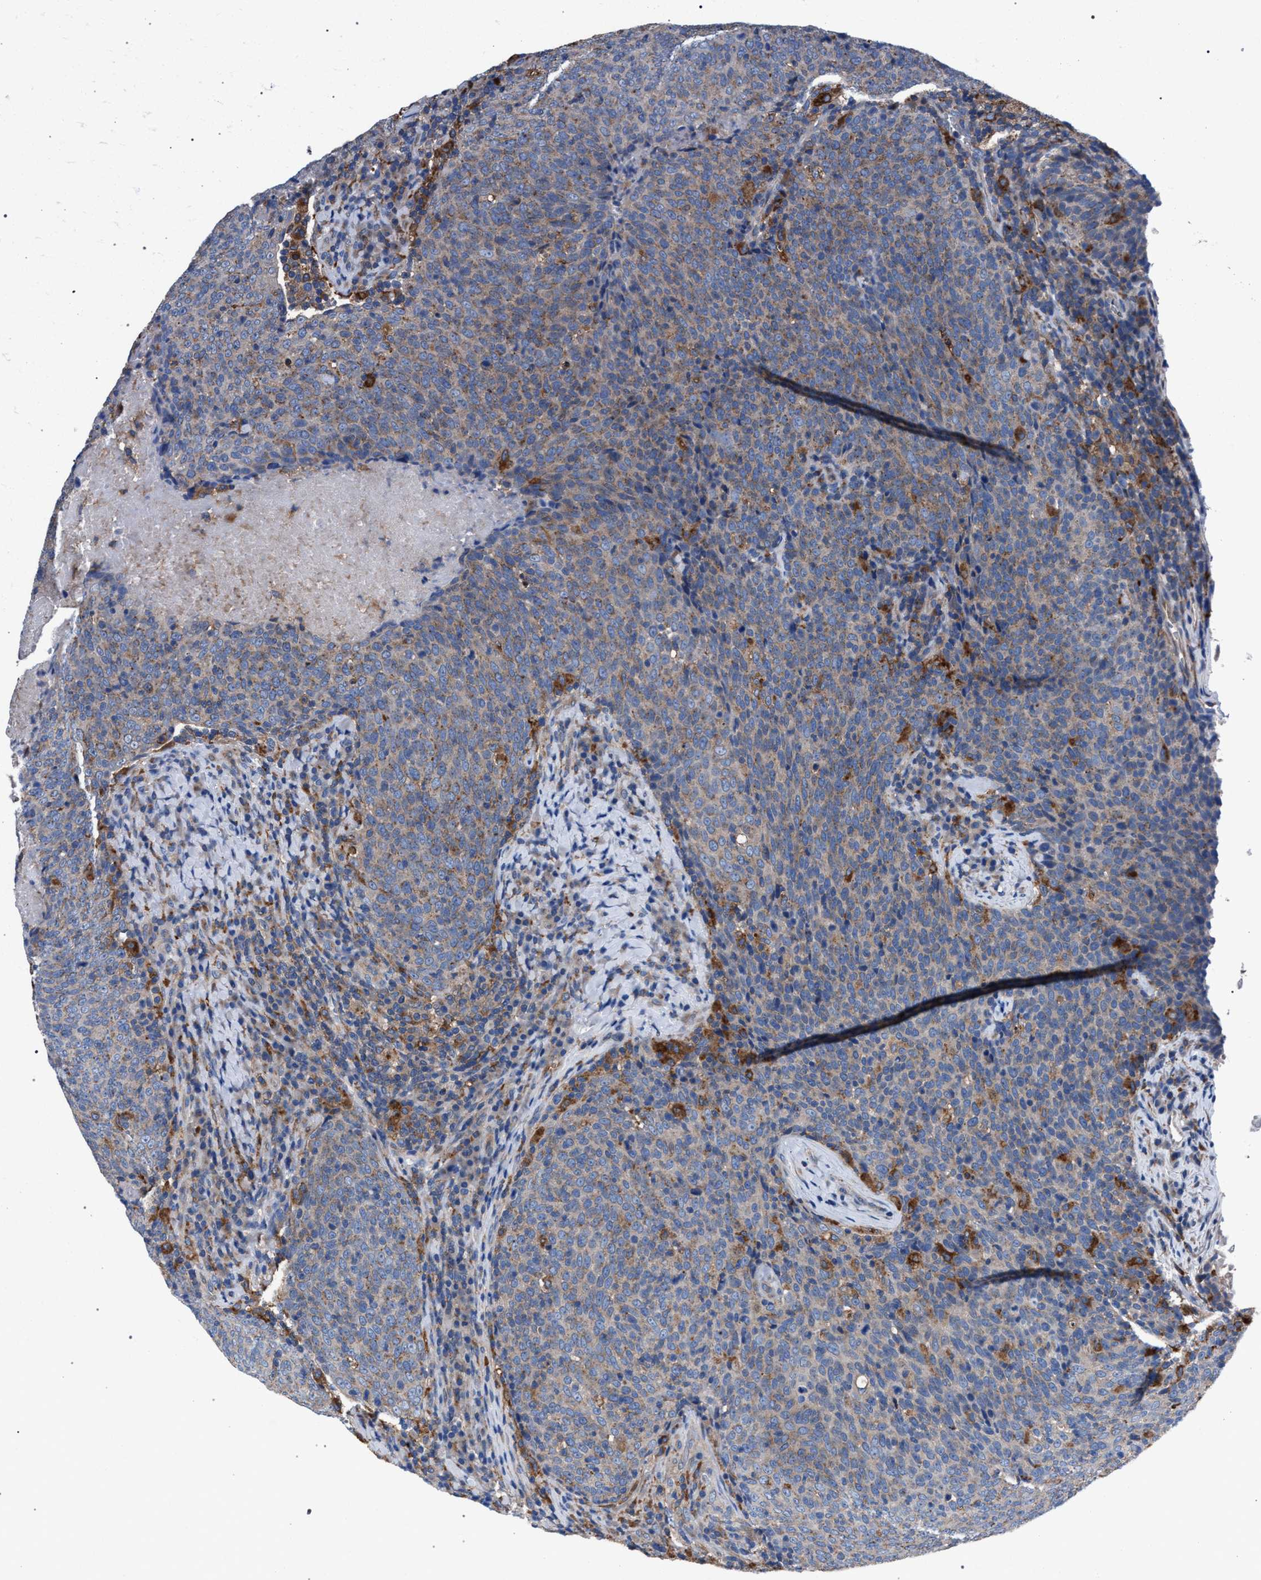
{"staining": {"intensity": "moderate", "quantity": "25%-75%", "location": "cytoplasmic/membranous"}, "tissue": "head and neck cancer", "cell_type": "Tumor cells", "image_type": "cancer", "snomed": [{"axis": "morphology", "description": "Squamous cell carcinoma, NOS"}, {"axis": "morphology", "description": "Squamous cell carcinoma, metastatic, NOS"}, {"axis": "topography", "description": "Lymph node"}, {"axis": "topography", "description": "Head-Neck"}], "caption": "Immunohistochemical staining of metastatic squamous cell carcinoma (head and neck) displays moderate cytoplasmic/membranous protein staining in approximately 25%-75% of tumor cells.", "gene": "ATP6V0A1", "patient": {"sex": "male", "age": 62}}